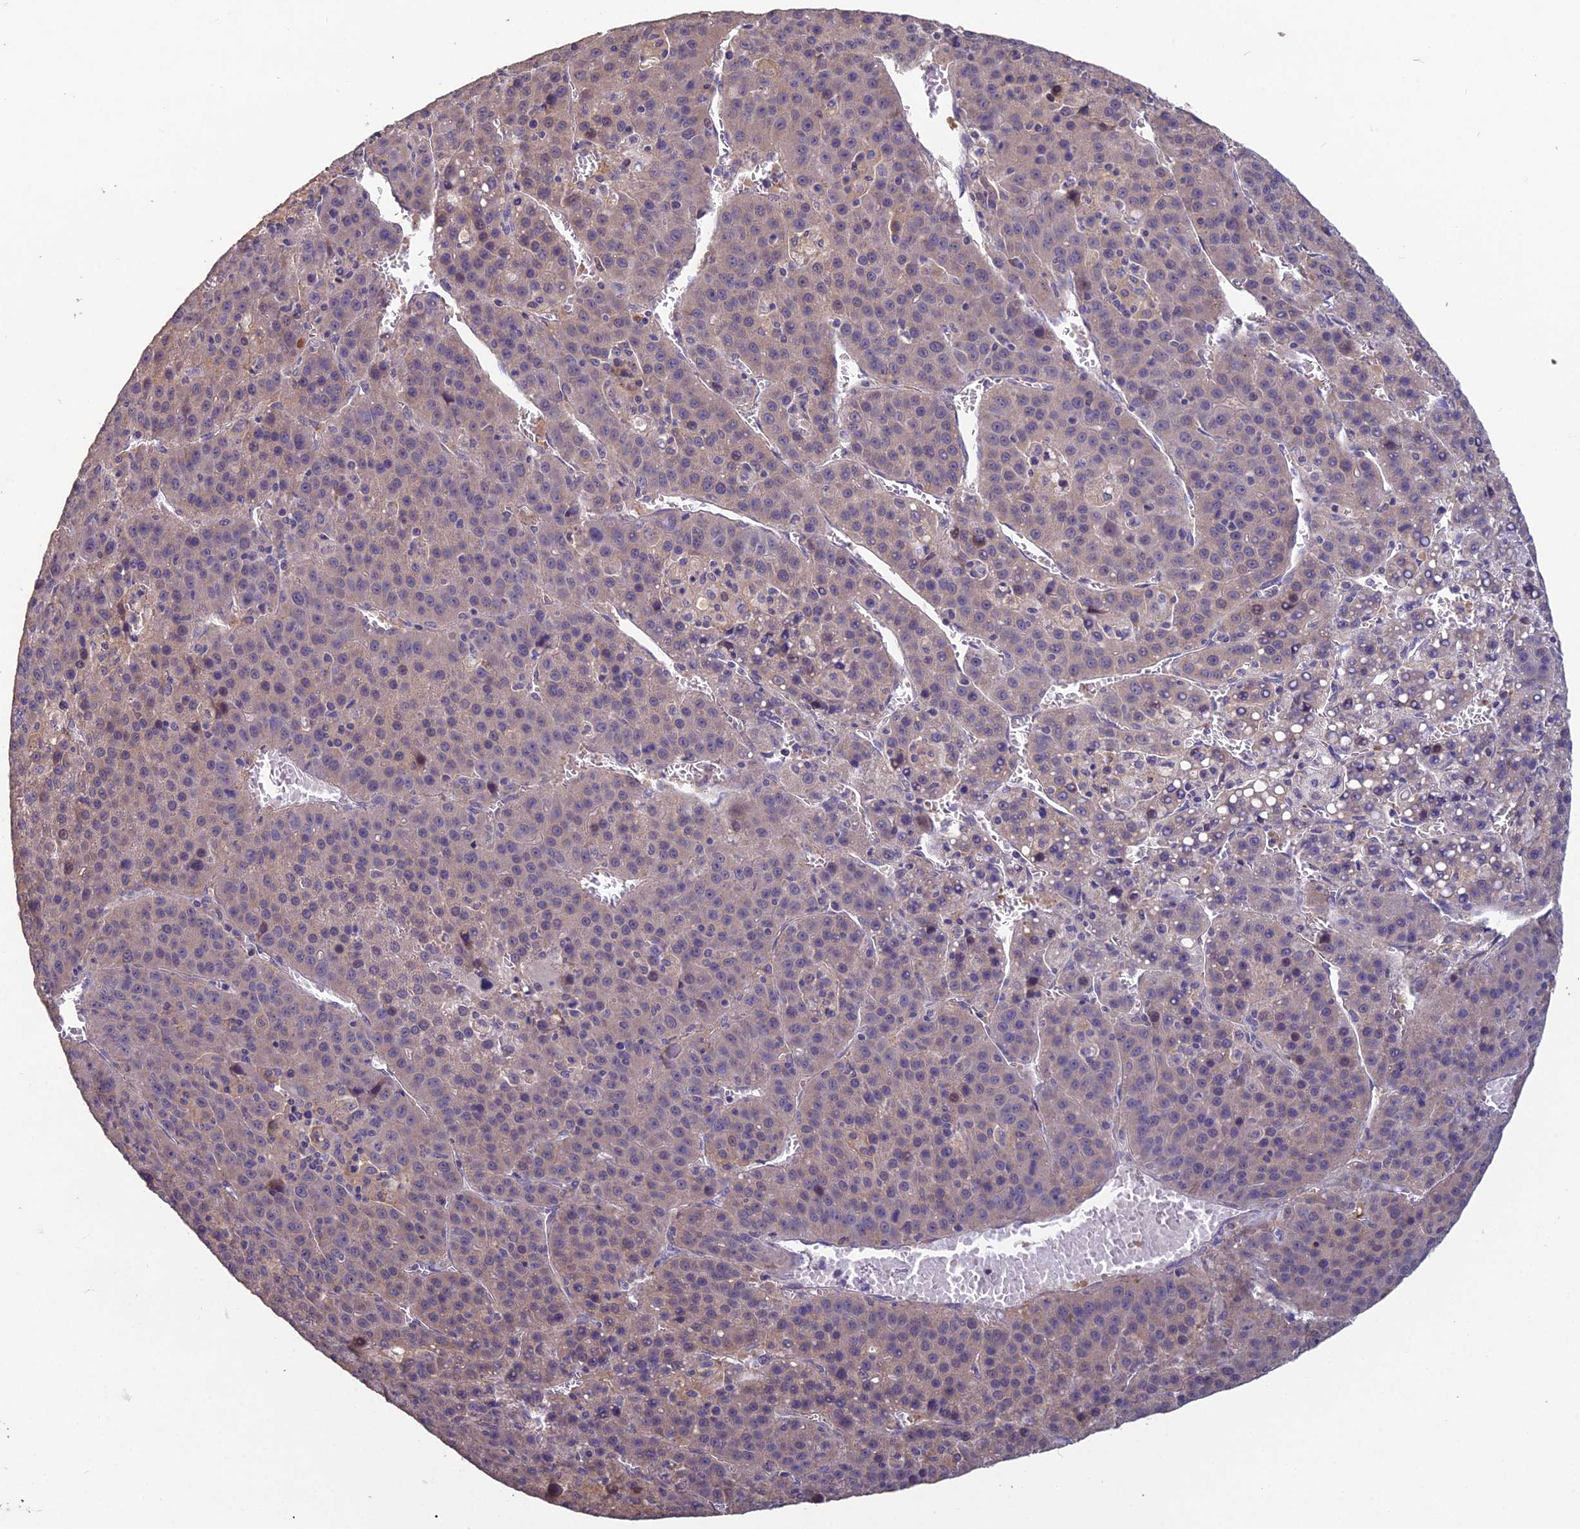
{"staining": {"intensity": "negative", "quantity": "none", "location": "none"}, "tissue": "liver cancer", "cell_type": "Tumor cells", "image_type": "cancer", "snomed": [{"axis": "morphology", "description": "Carcinoma, Hepatocellular, NOS"}, {"axis": "topography", "description": "Liver"}], "caption": "There is no significant expression in tumor cells of liver hepatocellular carcinoma. Brightfield microscopy of immunohistochemistry (IHC) stained with DAB (brown) and hematoxylin (blue), captured at high magnification.", "gene": "CEACAM16", "patient": {"sex": "female", "age": 53}}